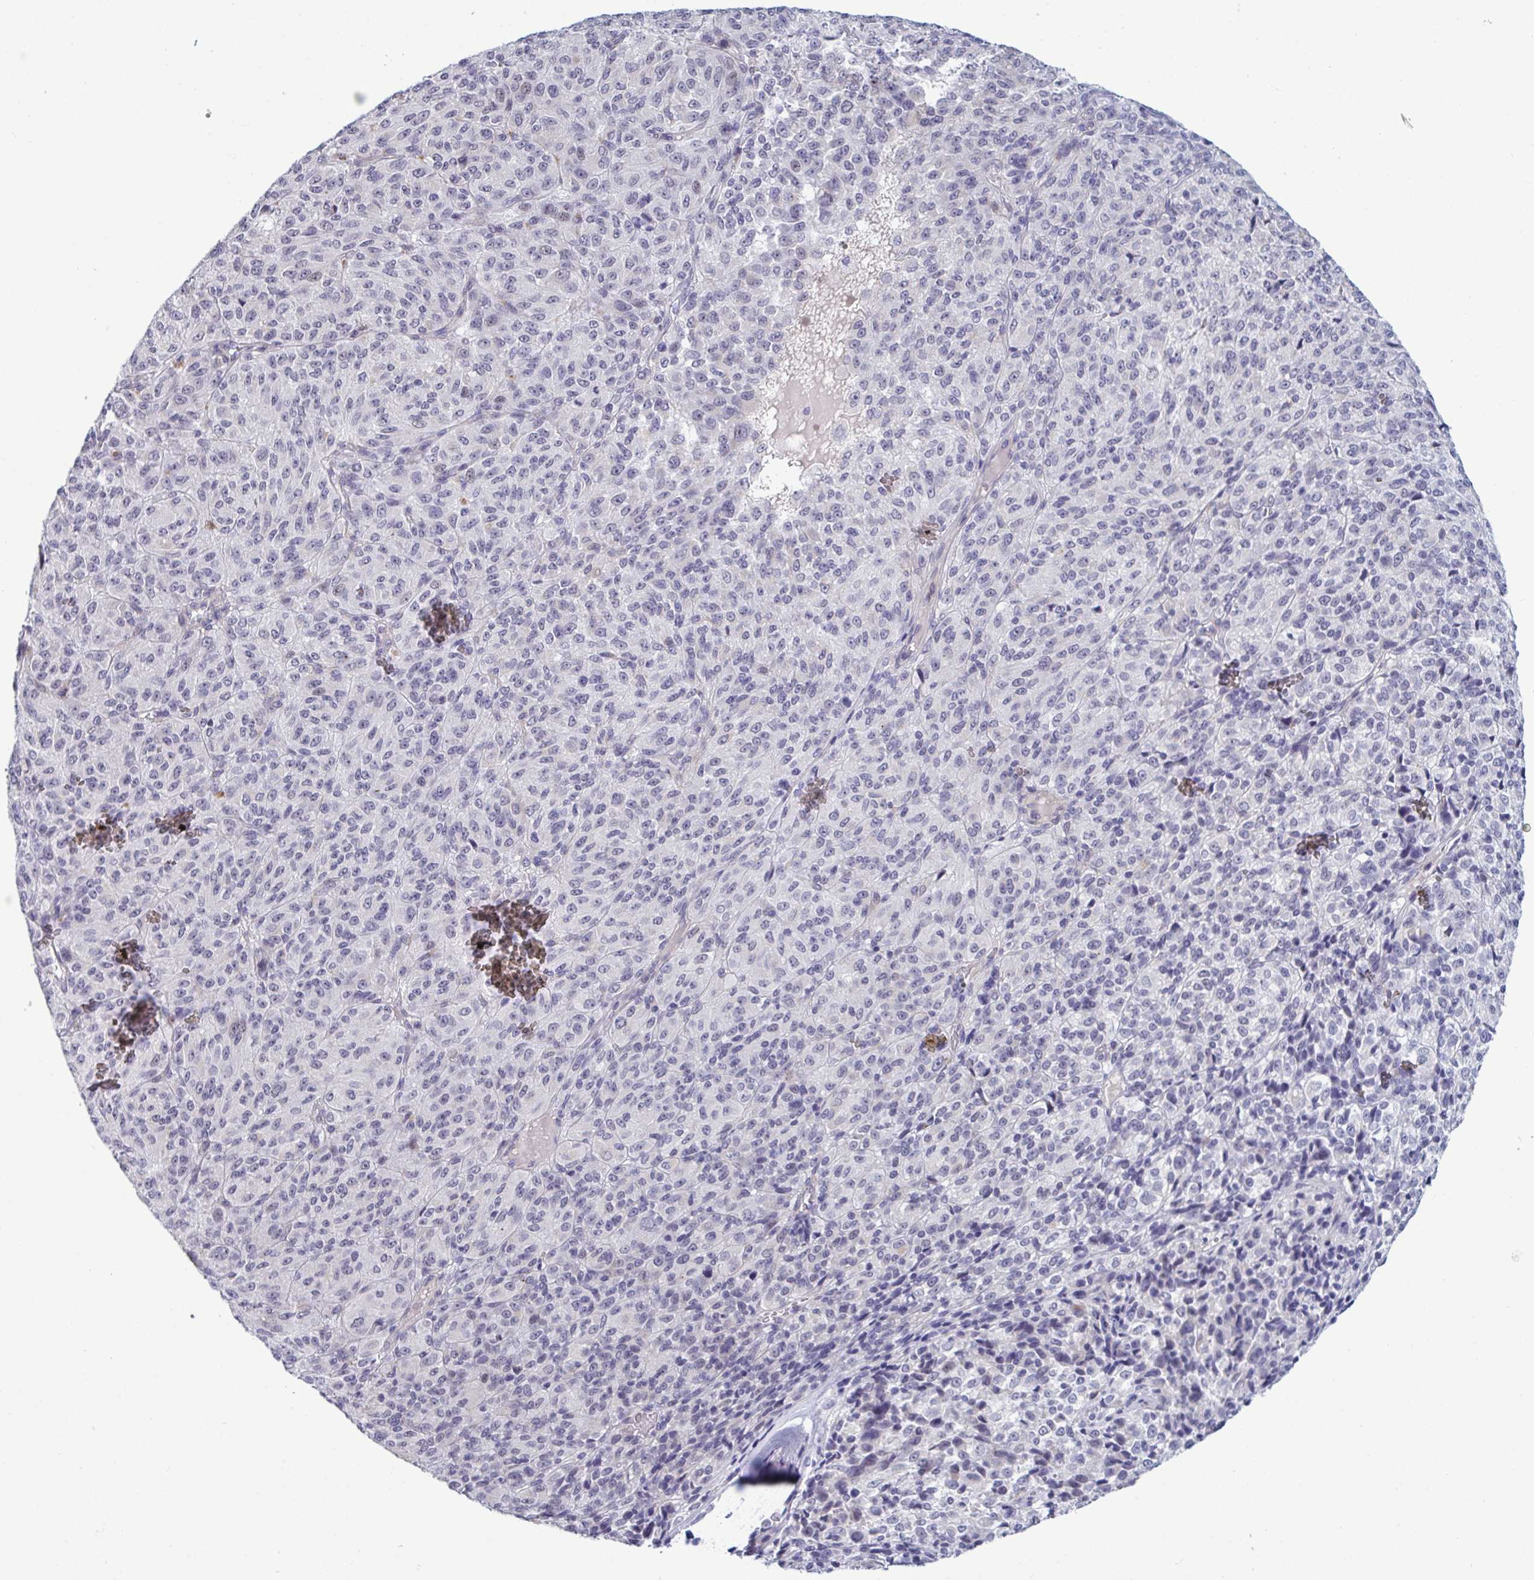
{"staining": {"intensity": "negative", "quantity": "none", "location": "none"}, "tissue": "melanoma", "cell_type": "Tumor cells", "image_type": "cancer", "snomed": [{"axis": "morphology", "description": "Malignant melanoma, Metastatic site"}, {"axis": "topography", "description": "Brain"}], "caption": "Micrograph shows no significant protein positivity in tumor cells of melanoma.", "gene": "TCEAL8", "patient": {"sex": "female", "age": 56}}